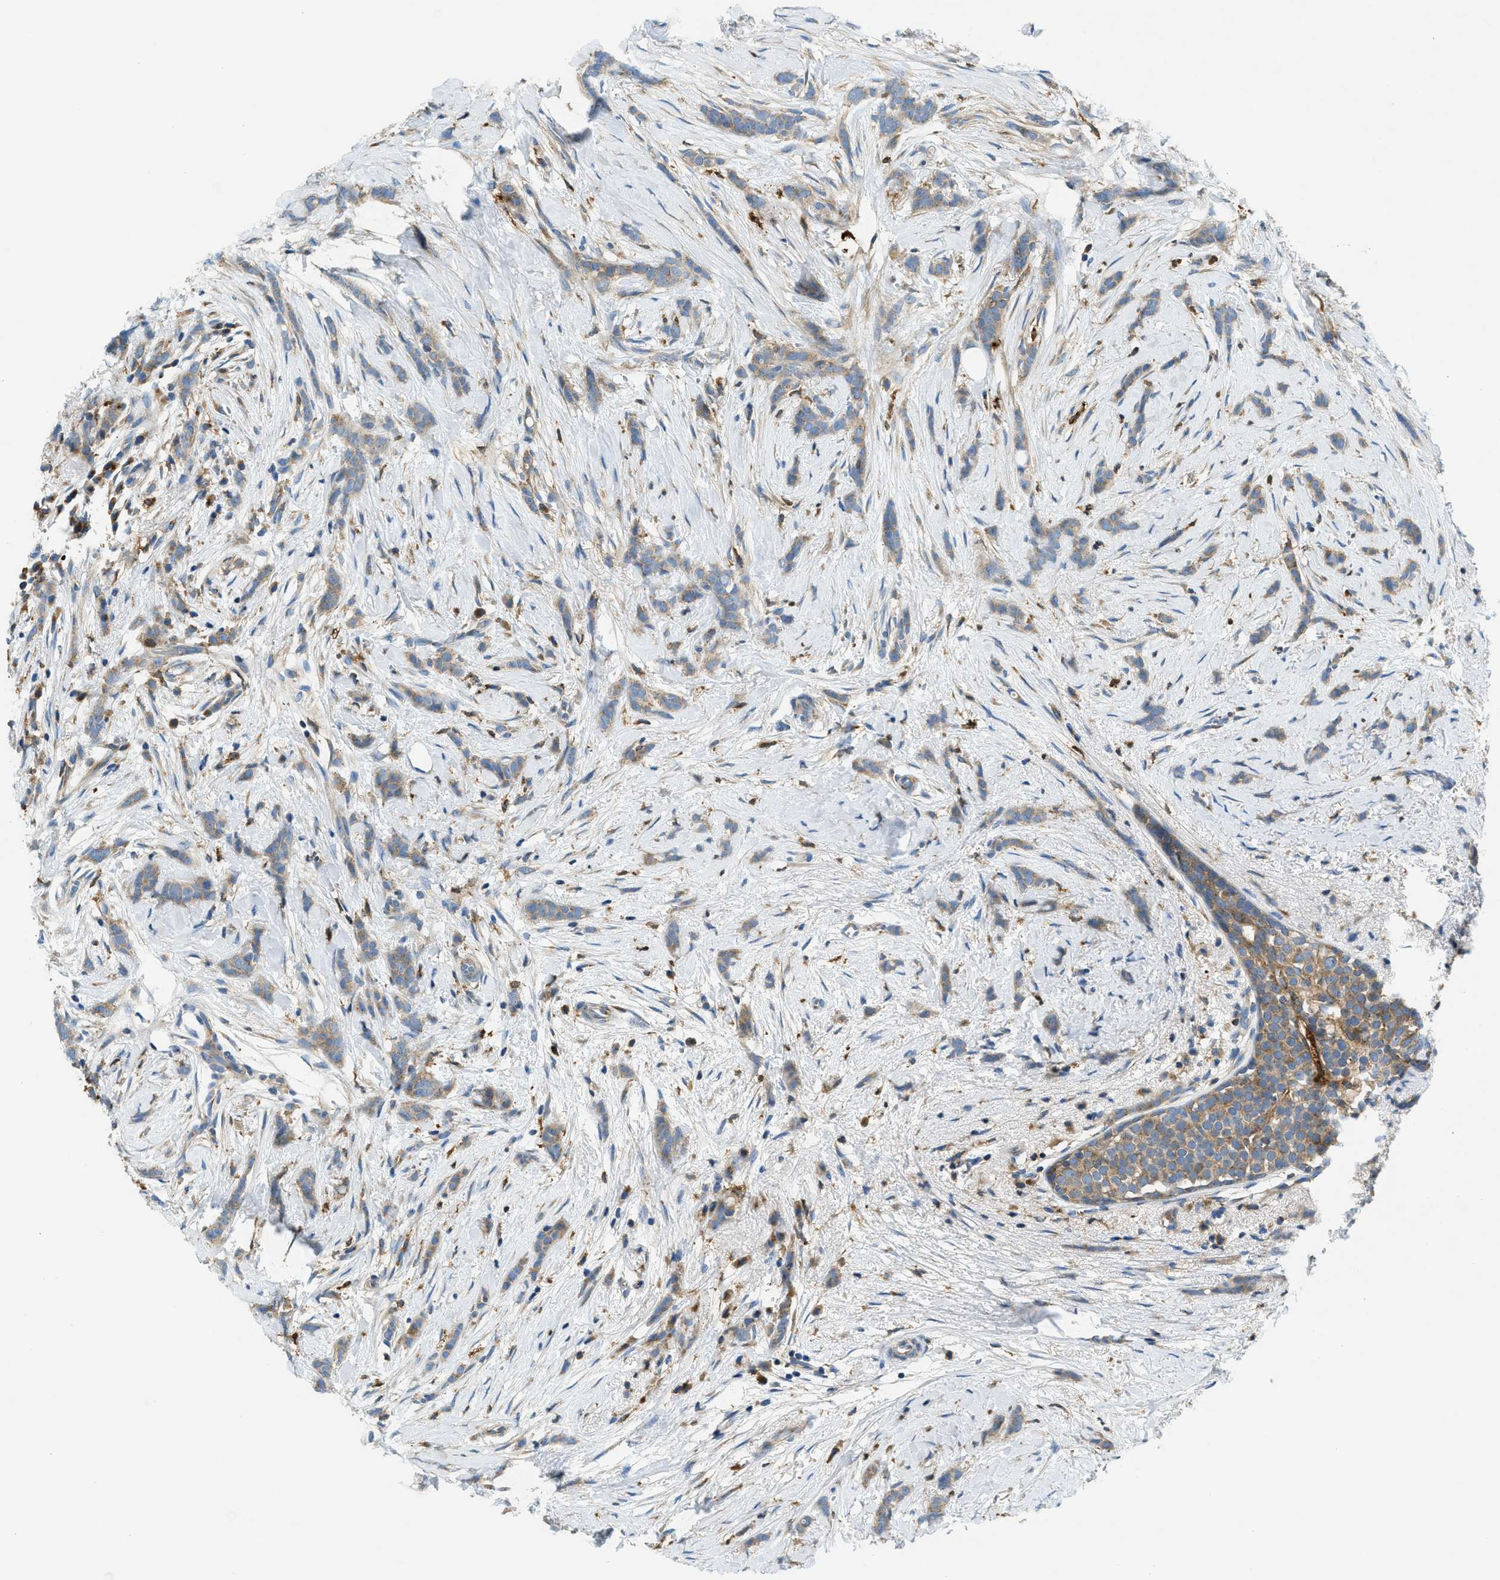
{"staining": {"intensity": "weak", "quantity": ">75%", "location": "cytoplasmic/membranous"}, "tissue": "breast cancer", "cell_type": "Tumor cells", "image_type": "cancer", "snomed": [{"axis": "morphology", "description": "Lobular carcinoma, in situ"}, {"axis": "morphology", "description": "Lobular carcinoma"}, {"axis": "topography", "description": "Breast"}], "caption": "There is low levels of weak cytoplasmic/membranous positivity in tumor cells of breast cancer (lobular carcinoma in situ), as demonstrated by immunohistochemical staining (brown color).", "gene": "RFFL", "patient": {"sex": "female", "age": 41}}